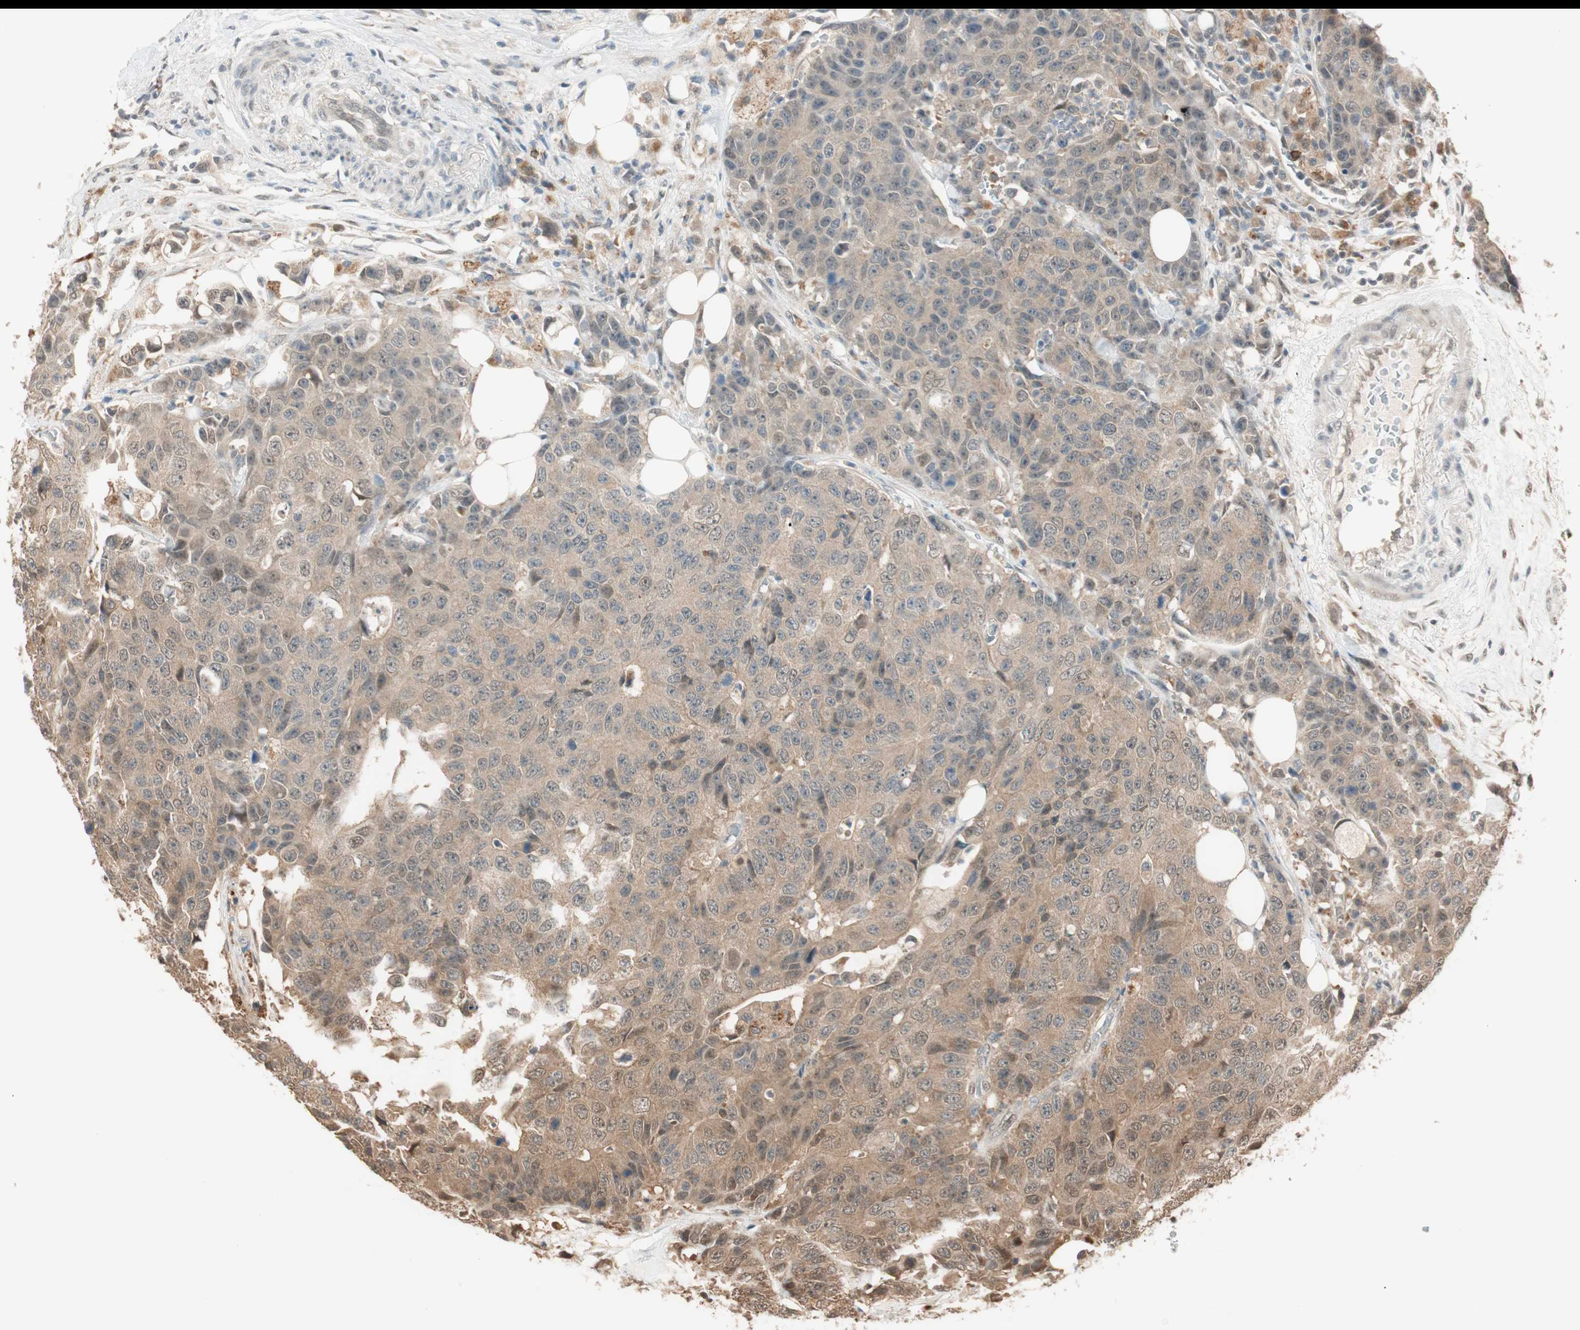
{"staining": {"intensity": "moderate", "quantity": ">75%", "location": "cytoplasmic/membranous"}, "tissue": "colorectal cancer", "cell_type": "Tumor cells", "image_type": "cancer", "snomed": [{"axis": "morphology", "description": "Adenocarcinoma, NOS"}, {"axis": "topography", "description": "Colon"}], "caption": "Protein expression analysis of human colorectal adenocarcinoma reveals moderate cytoplasmic/membranous staining in about >75% of tumor cells. Nuclei are stained in blue.", "gene": "ZNF443", "patient": {"sex": "female", "age": 86}}